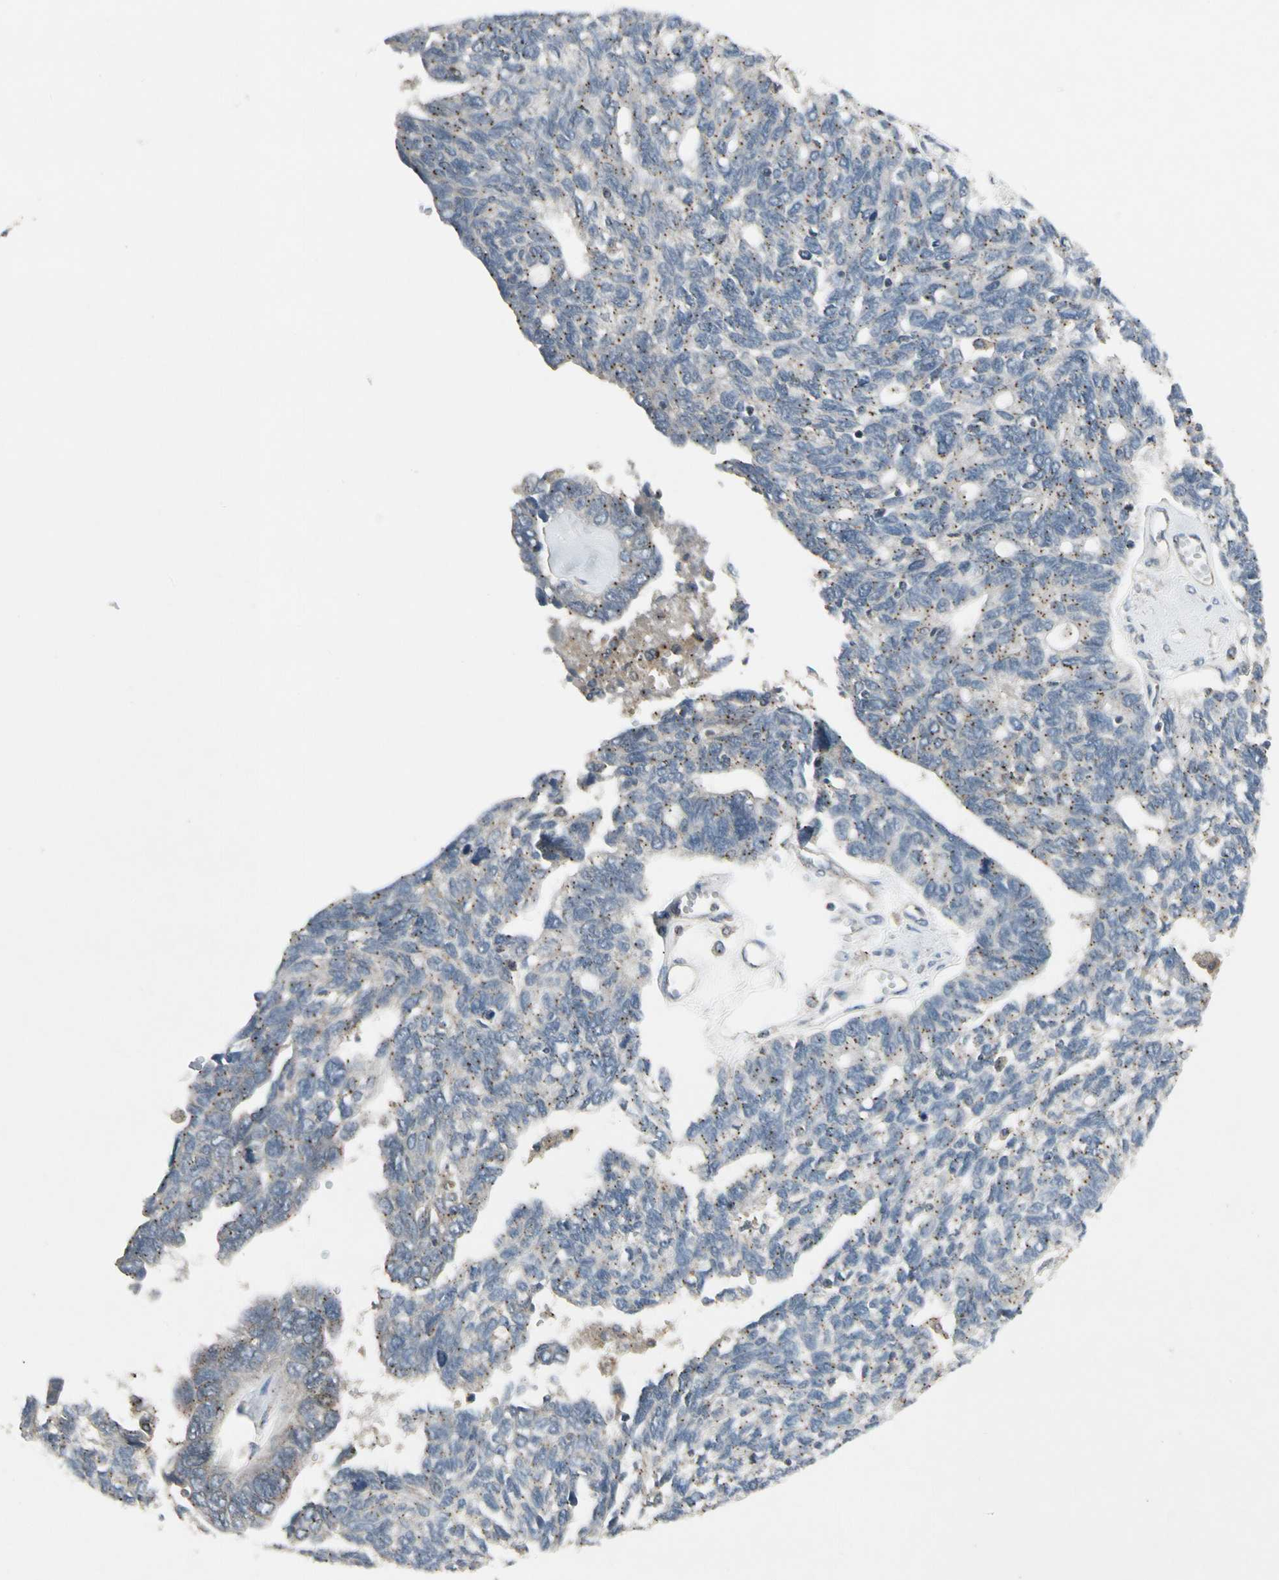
{"staining": {"intensity": "moderate", "quantity": "25%-75%", "location": "cytoplasmic/membranous"}, "tissue": "ovarian cancer", "cell_type": "Tumor cells", "image_type": "cancer", "snomed": [{"axis": "morphology", "description": "Cystadenocarcinoma, serous, NOS"}, {"axis": "topography", "description": "Ovary"}], "caption": "Immunohistochemical staining of serous cystadenocarcinoma (ovarian) demonstrates moderate cytoplasmic/membranous protein expression in about 25%-75% of tumor cells.", "gene": "NMI", "patient": {"sex": "female", "age": 79}}